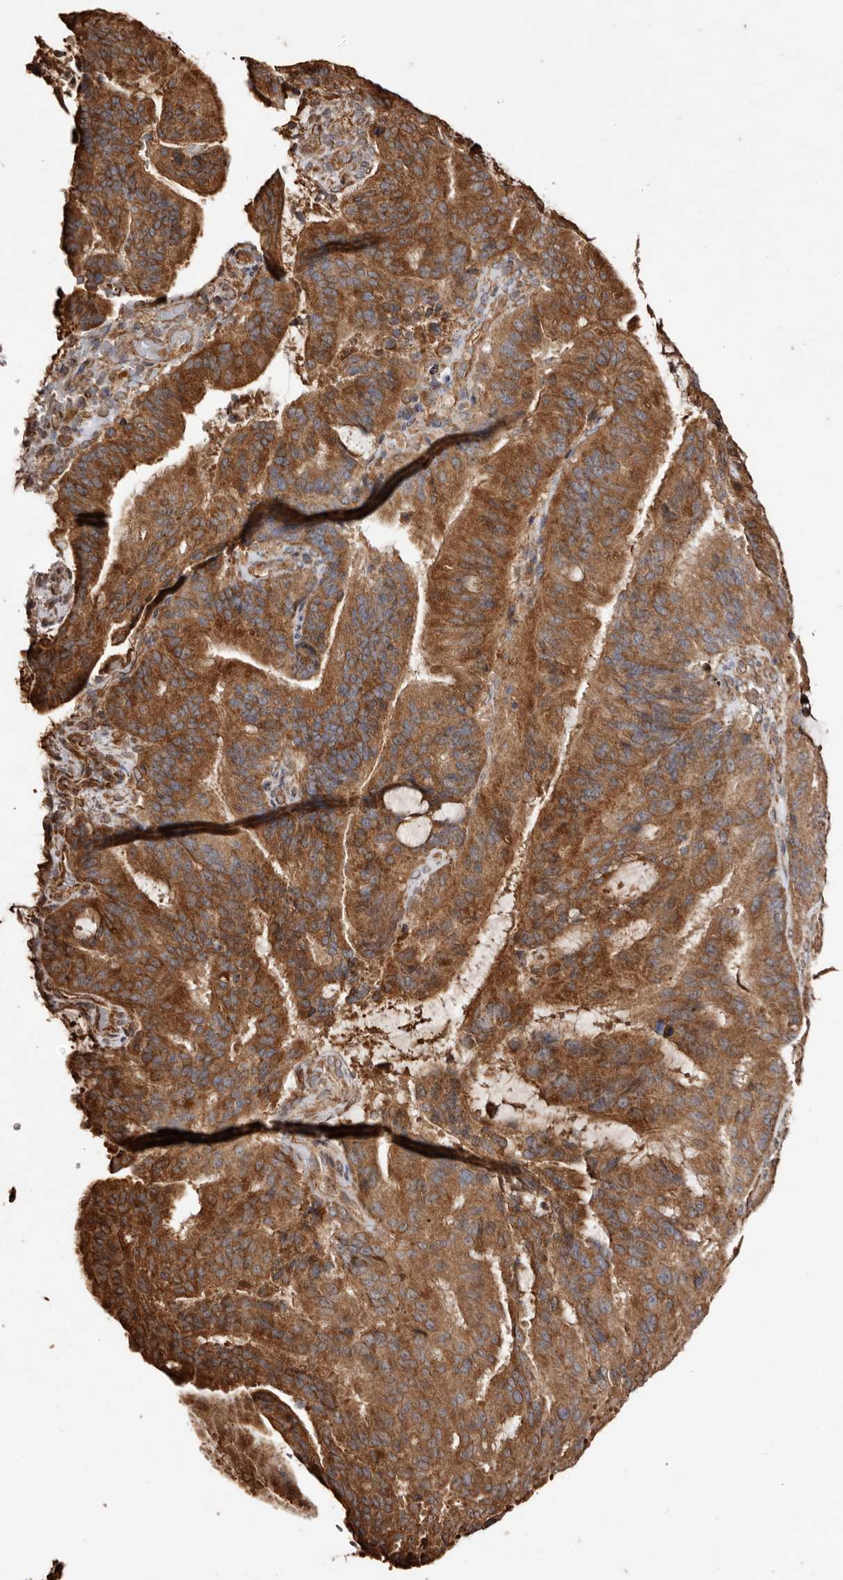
{"staining": {"intensity": "moderate", "quantity": ">75%", "location": "cytoplasmic/membranous"}, "tissue": "liver cancer", "cell_type": "Tumor cells", "image_type": "cancer", "snomed": [{"axis": "morphology", "description": "Normal tissue, NOS"}, {"axis": "morphology", "description": "Cholangiocarcinoma"}, {"axis": "topography", "description": "Liver"}, {"axis": "topography", "description": "Peripheral nerve tissue"}], "caption": "Immunohistochemical staining of human cholangiocarcinoma (liver) demonstrates moderate cytoplasmic/membranous protein staining in approximately >75% of tumor cells.", "gene": "MACC1", "patient": {"sex": "female", "age": 73}}